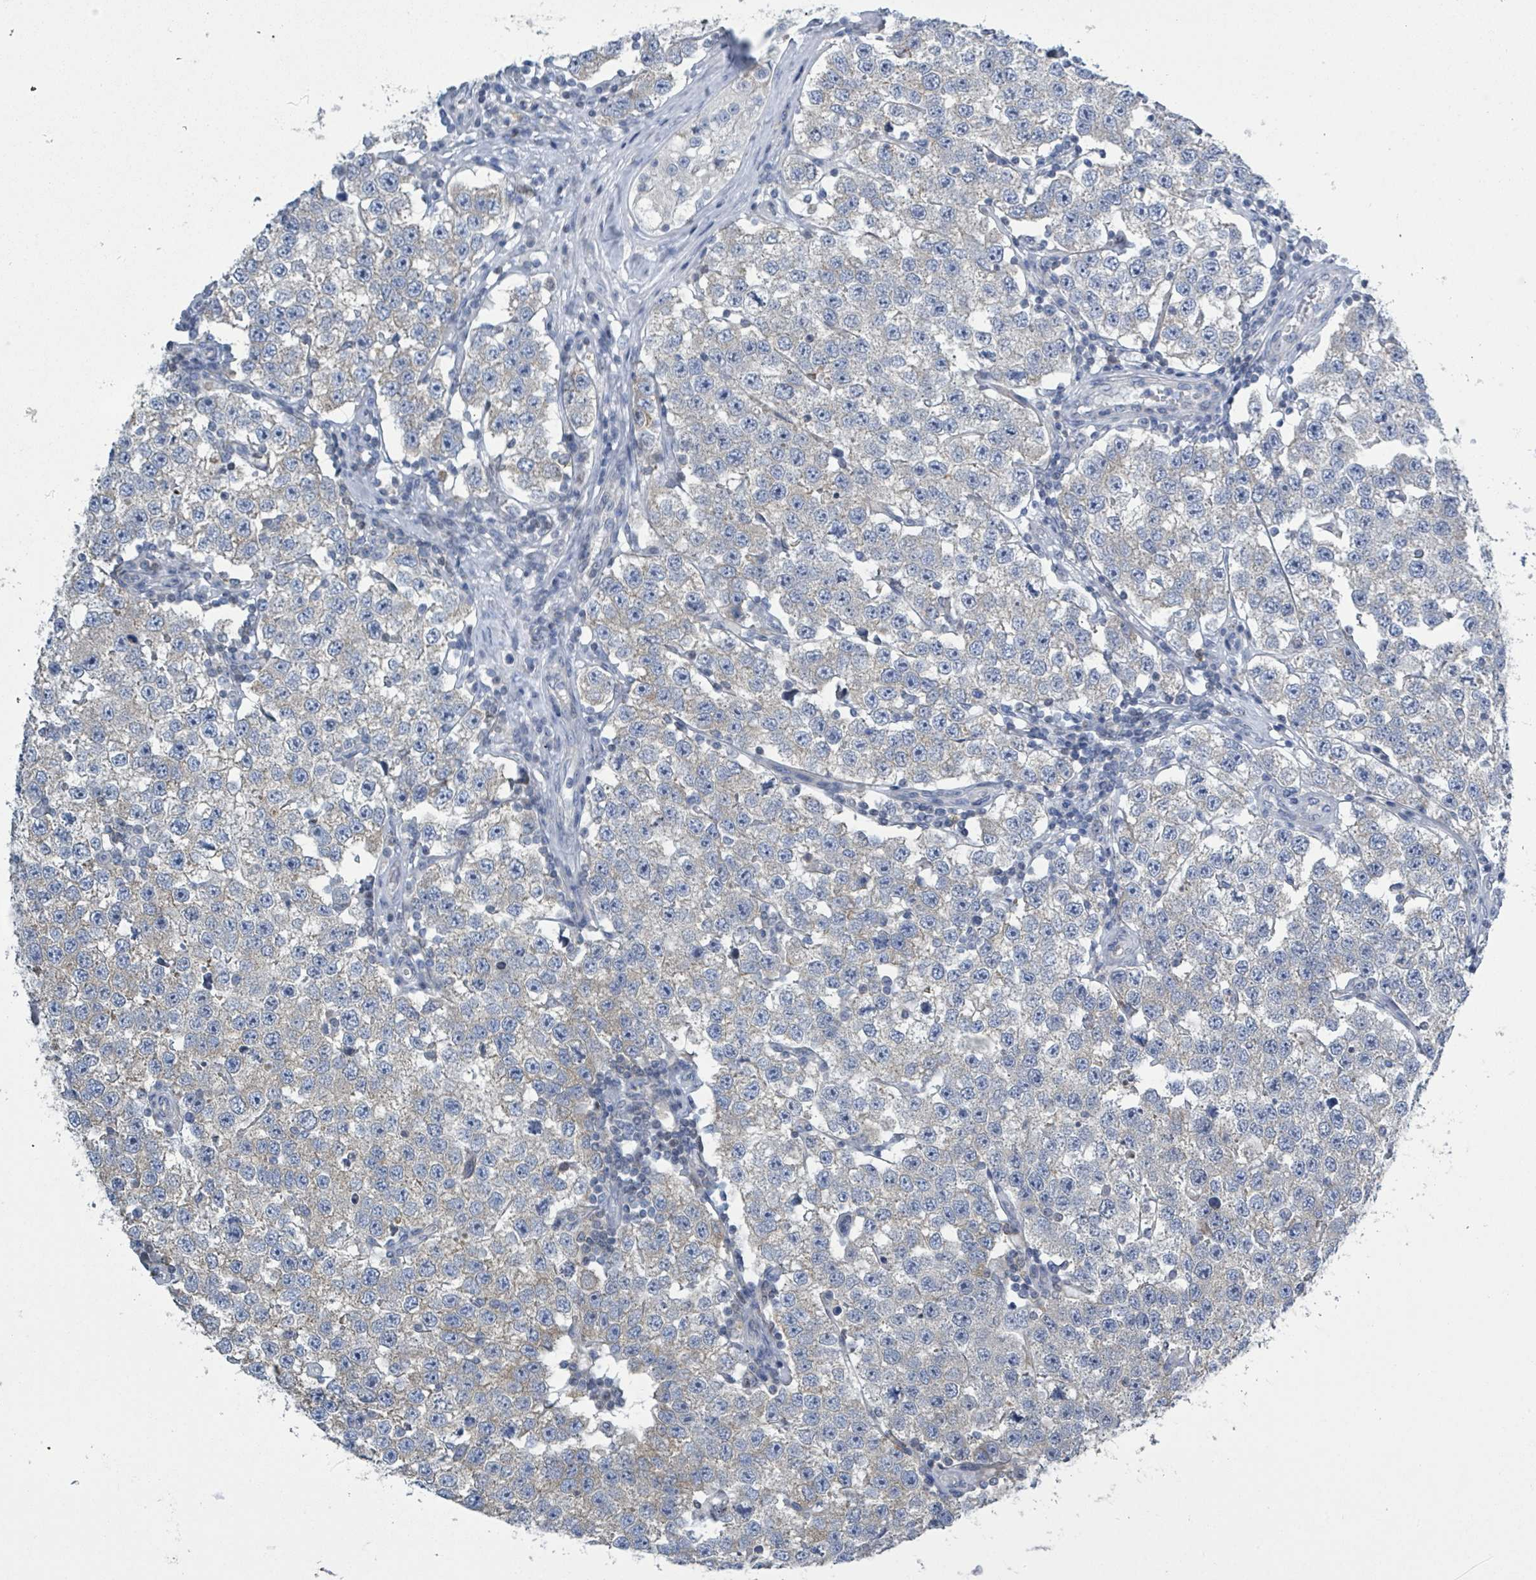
{"staining": {"intensity": "weak", "quantity": "25%-75%", "location": "cytoplasmic/membranous"}, "tissue": "testis cancer", "cell_type": "Tumor cells", "image_type": "cancer", "snomed": [{"axis": "morphology", "description": "Seminoma, NOS"}, {"axis": "topography", "description": "Testis"}], "caption": "Human testis cancer stained with a protein marker demonstrates weak staining in tumor cells.", "gene": "DGKZ", "patient": {"sex": "male", "age": 34}}